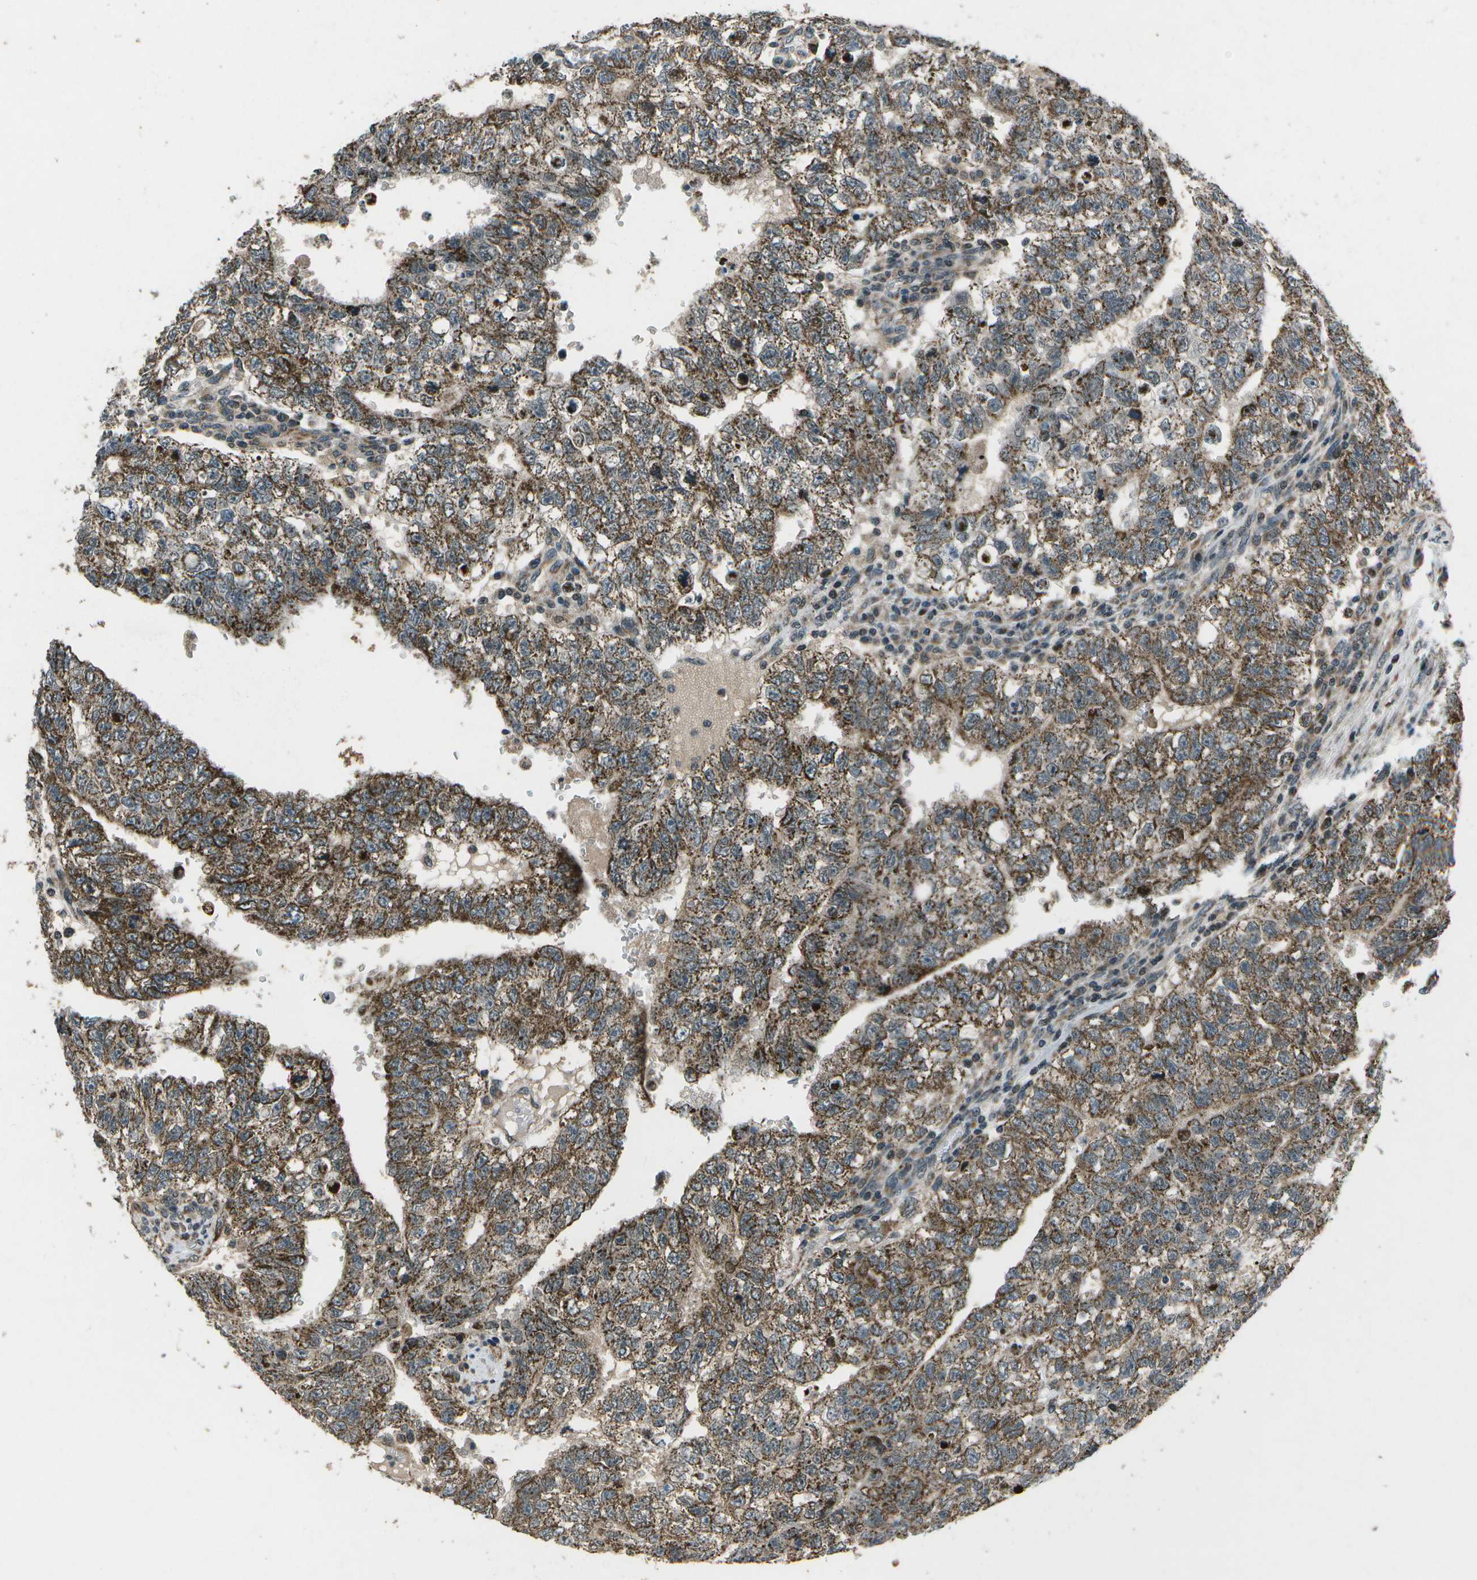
{"staining": {"intensity": "moderate", "quantity": ">75%", "location": "cytoplasmic/membranous"}, "tissue": "testis cancer", "cell_type": "Tumor cells", "image_type": "cancer", "snomed": [{"axis": "morphology", "description": "Seminoma, NOS"}, {"axis": "morphology", "description": "Carcinoma, Embryonal, NOS"}, {"axis": "topography", "description": "Testis"}], "caption": "IHC histopathology image of neoplastic tissue: human testis seminoma stained using immunohistochemistry (IHC) shows medium levels of moderate protein expression localized specifically in the cytoplasmic/membranous of tumor cells, appearing as a cytoplasmic/membranous brown color.", "gene": "EIF2AK1", "patient": {"sex": "male", "age": 38}}